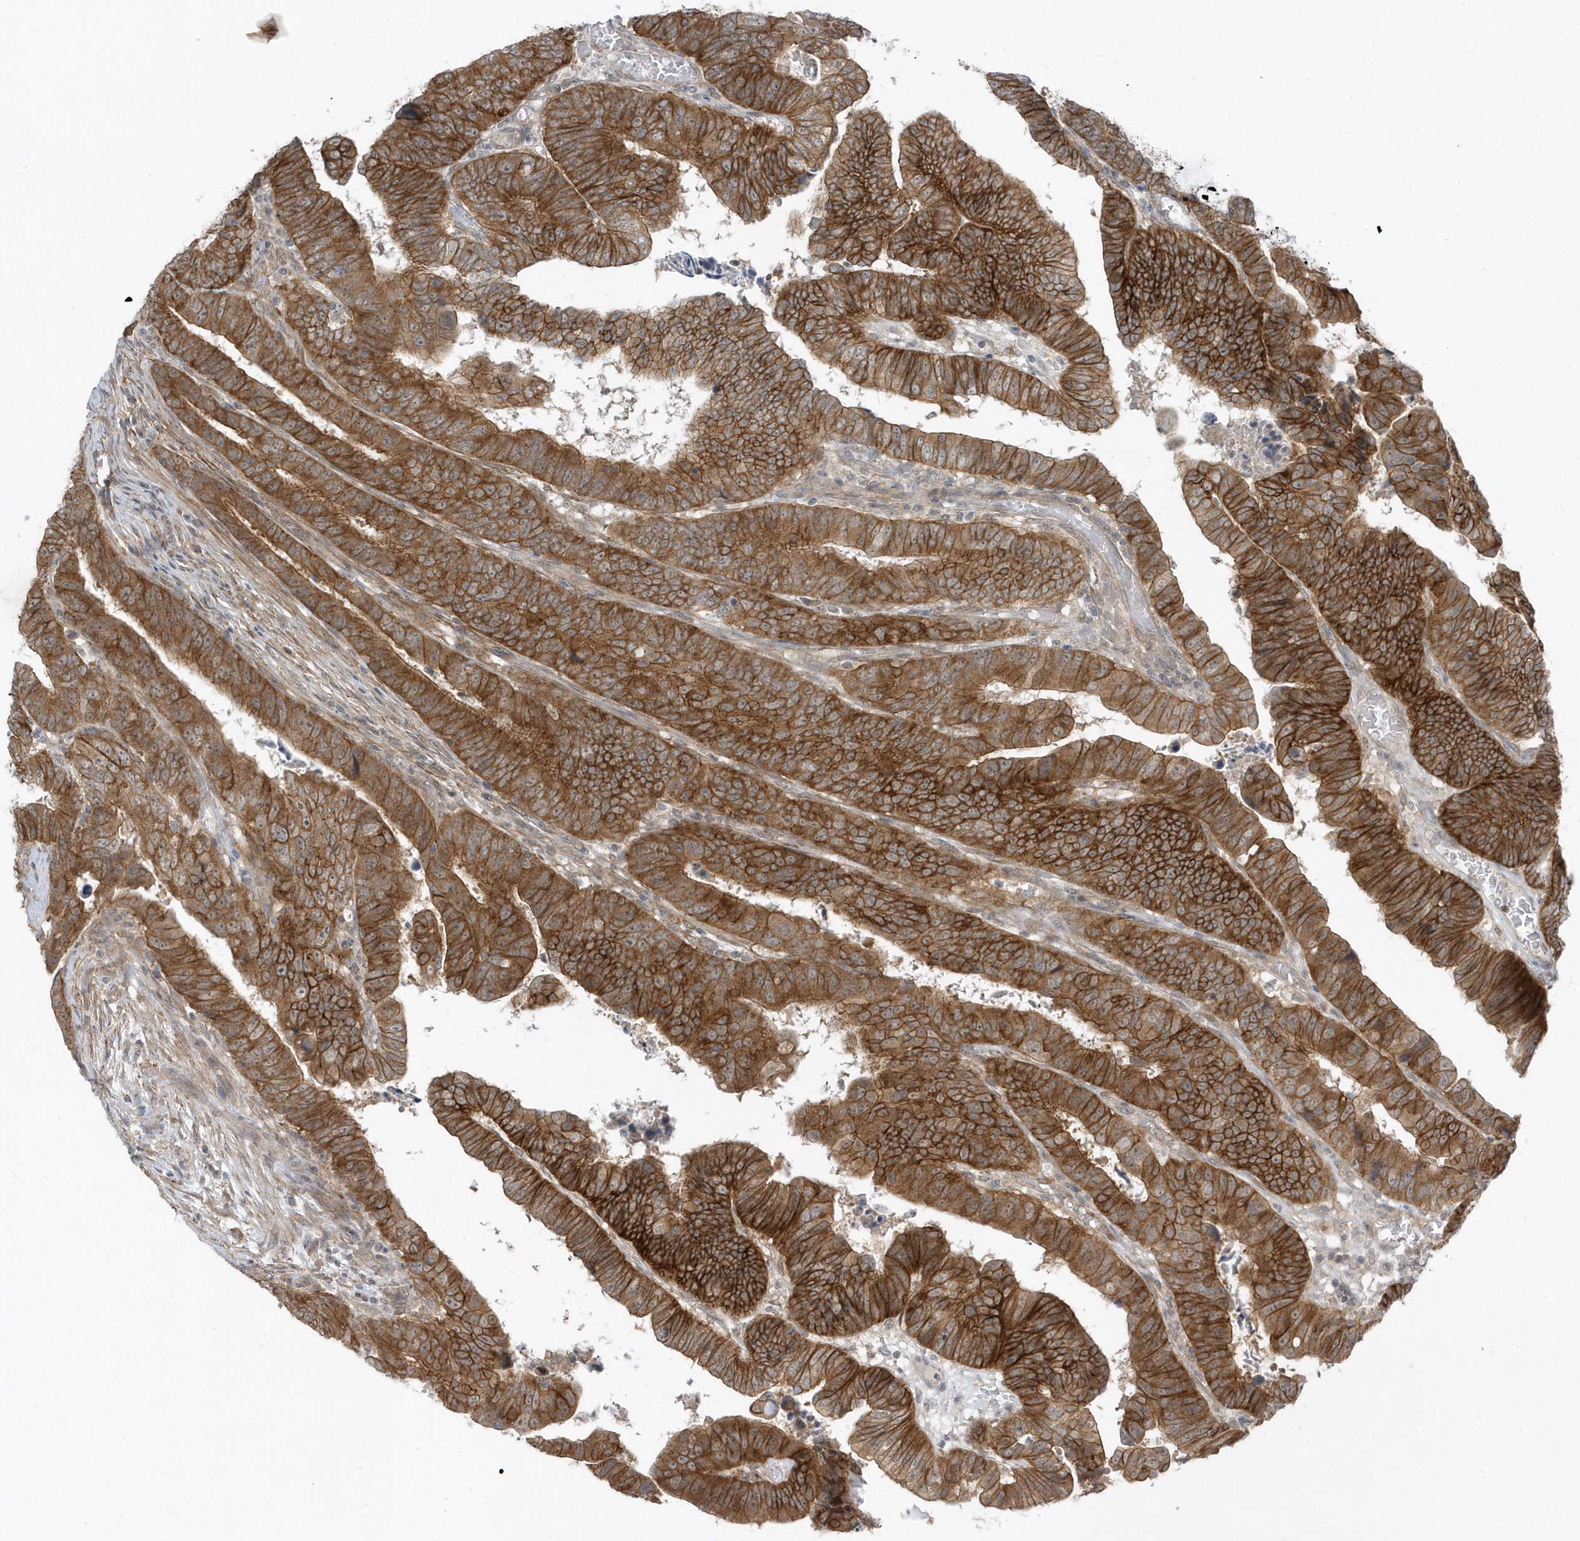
{"staining": {"intensity": "strong", "quantity": ">75%", "location": "cytoplasmic/membranous"}, "tissue": "colorectal cancer", "cell_type": "Tumor cells", "image_type": "cancer", "snomed": [{"axis": "morphology", "description": "Normal tissue, NOS"}, {"axis": "morphology", "description": "Adenocarcinoma, NOS"}, {"axis": "topography", "description": "Rectum"}], "caption": "Human adenocarcinoma (colorectal) stained for a protein (brown) reveals strong cytoplasmic/membranous positive expression in approximately >75% of tumor cells.", "gene": "PARD3B", "patient": {"sex": "female", "age": 65}}